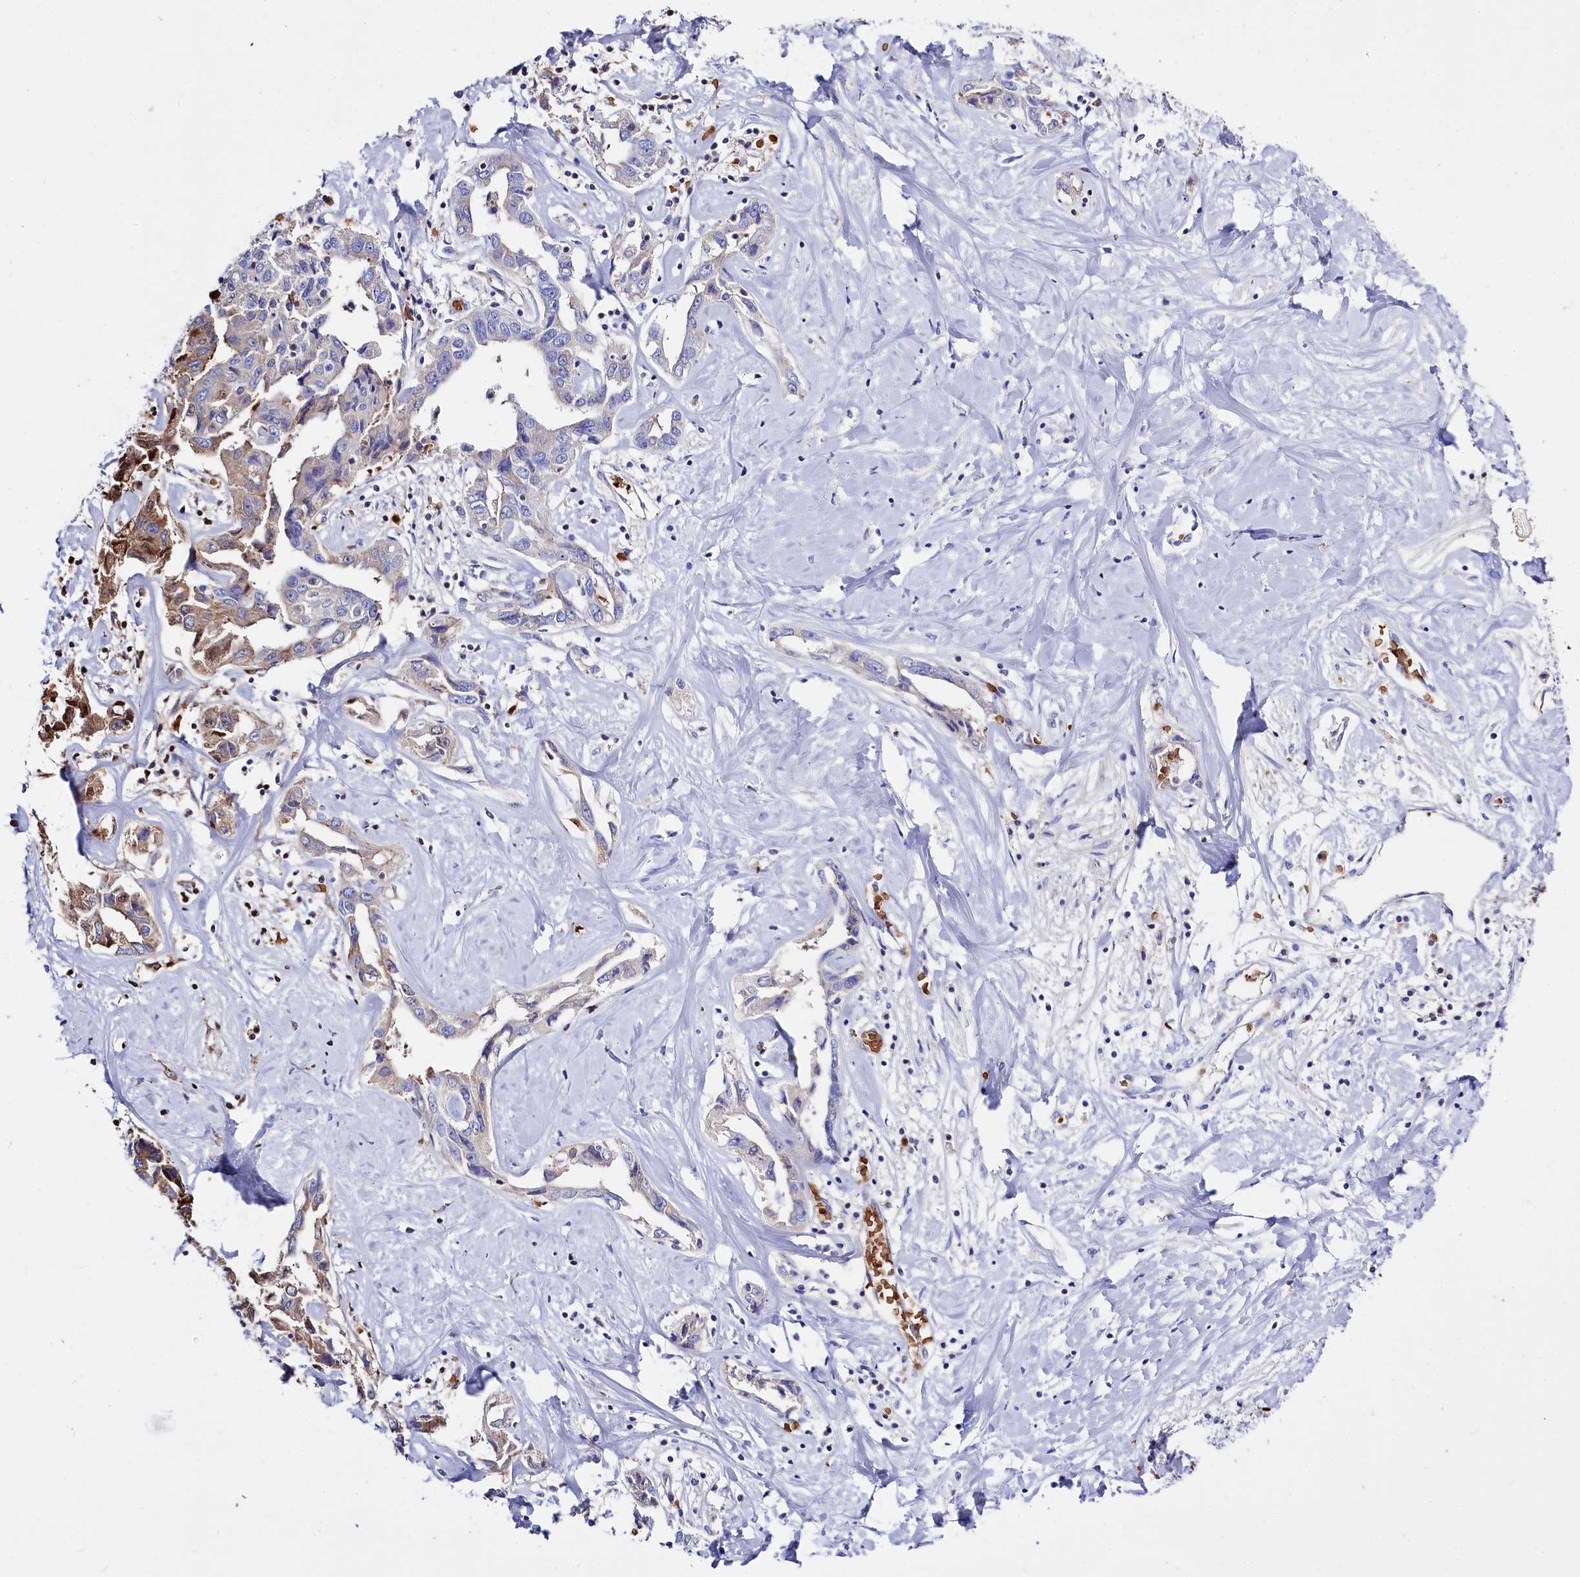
{"staining": {"intensity": "weak", "quantity": "<25%", "location": "cytoplasmic/membranous"}, "tissue": "liver cancer", "cell_type": "Tumor cells", "image_type": "cancer", "snomed": [{"axis": "morphology", "description": "Cholangiocarcinoma"}, {"axis": "topography", "description": "Liver"}], "caption": "This micrograph is of liver cancer (cholangiocarcinoma) stained with immunohistochemistry (IHC) to label a protein in brown with the nuclei are counter-stained blue. There is no staining in tumor cells. (DAB (3,3'-diaminobenzidine) IHC visualized using brightfield microscopy, high magnification).", "gene": "RPUSD3", "patient": {"sex": "male", "age": 59}}